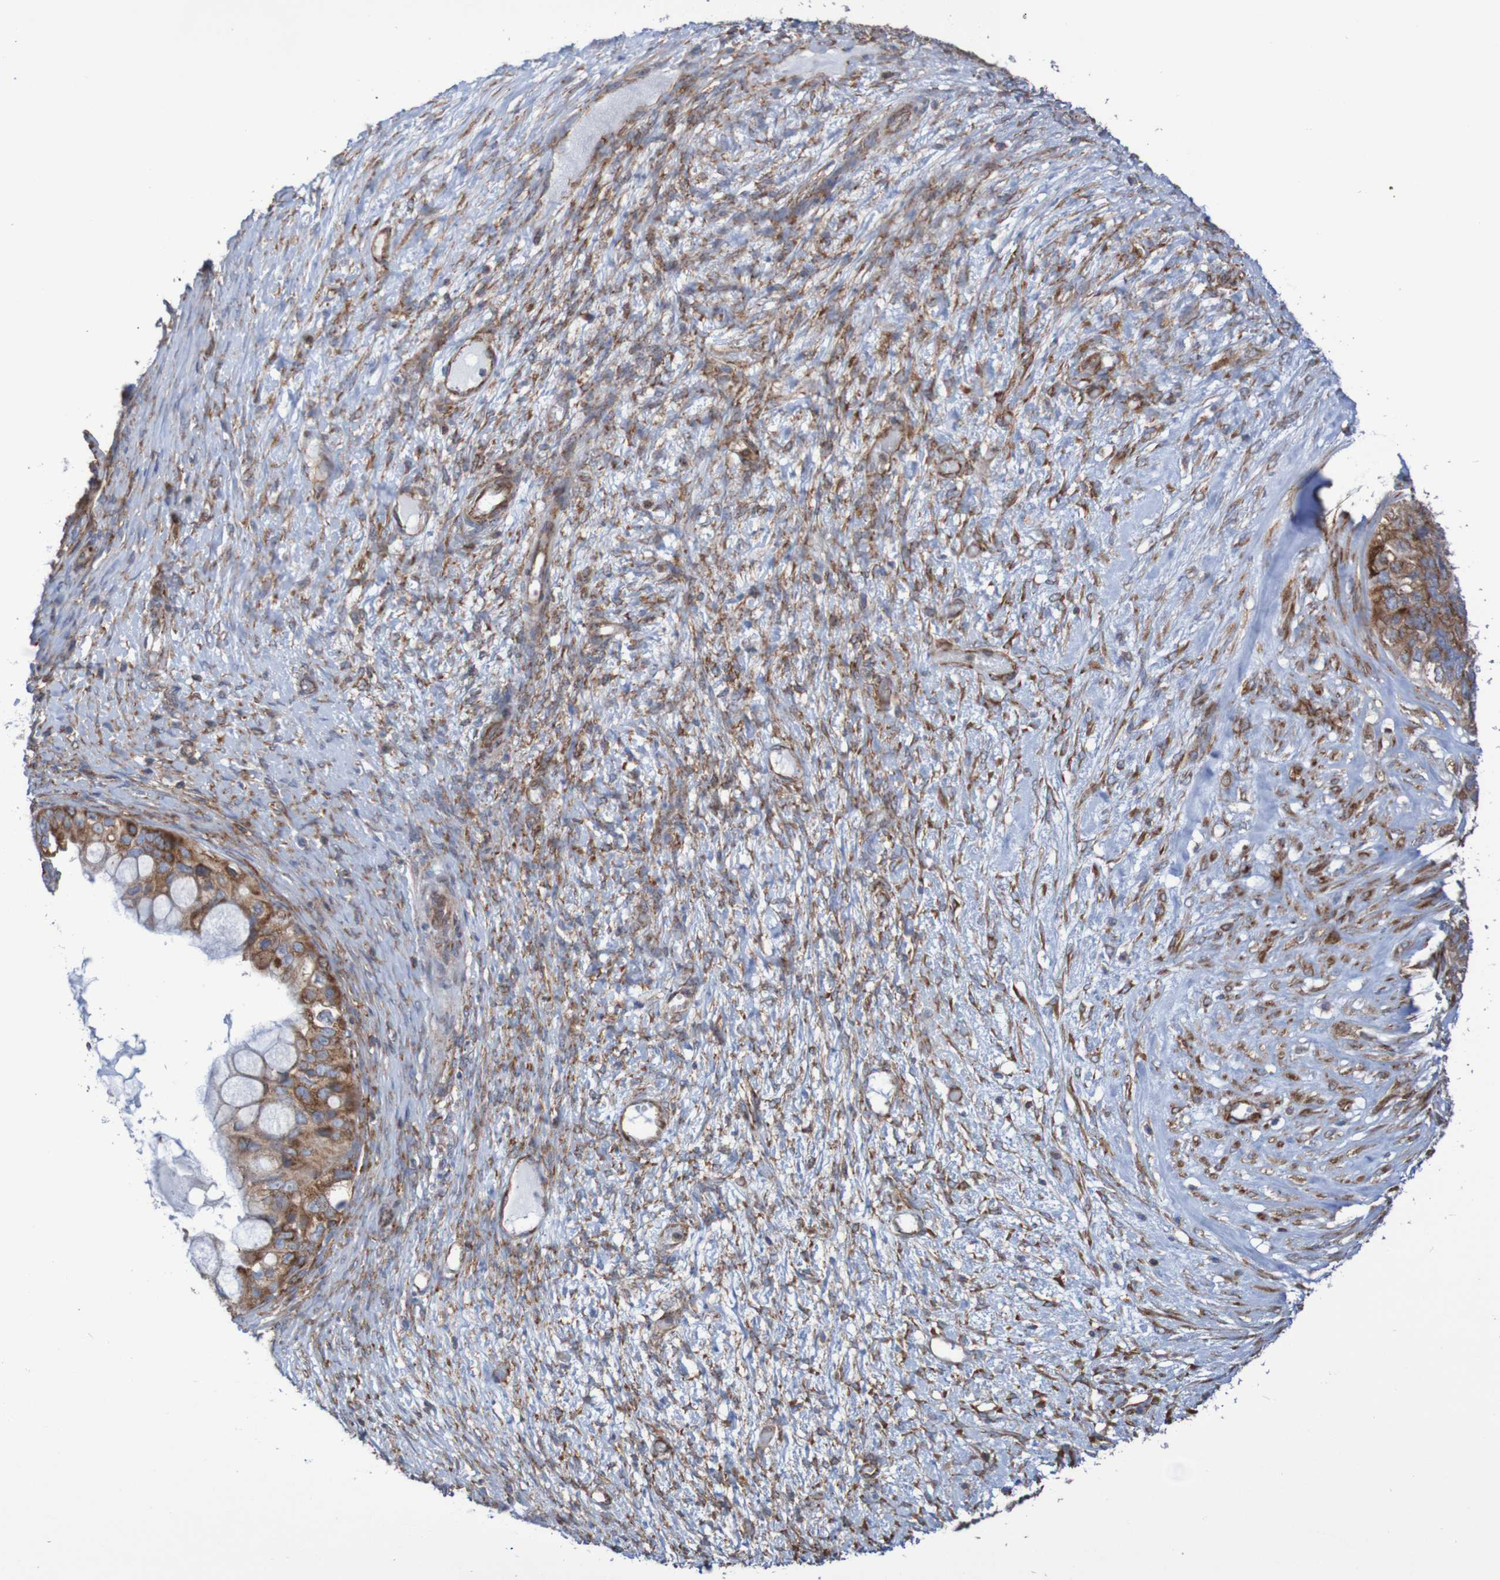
{"staining": {"intensity": "moderate", "quantity": ">75%", "location": "cytoplasmic/membranous"}, "tissue": "ovarian cancer", "cell_type": "Tumor cells", "image_type": "cancer", "snomed": [{"axis": "morphology", "description": "Cystadenocarcinoma, mucinous, NOS"}, {"axis": "topography", "description": "Ovary"}], "caption": "Protein analysis of ovarian cancer tissue shows moderate cytoplasmic/membranous positivity in about >75% of tumor cells.", "gene": "FXR2", "patient": {"sex": "female", "age": 80}}